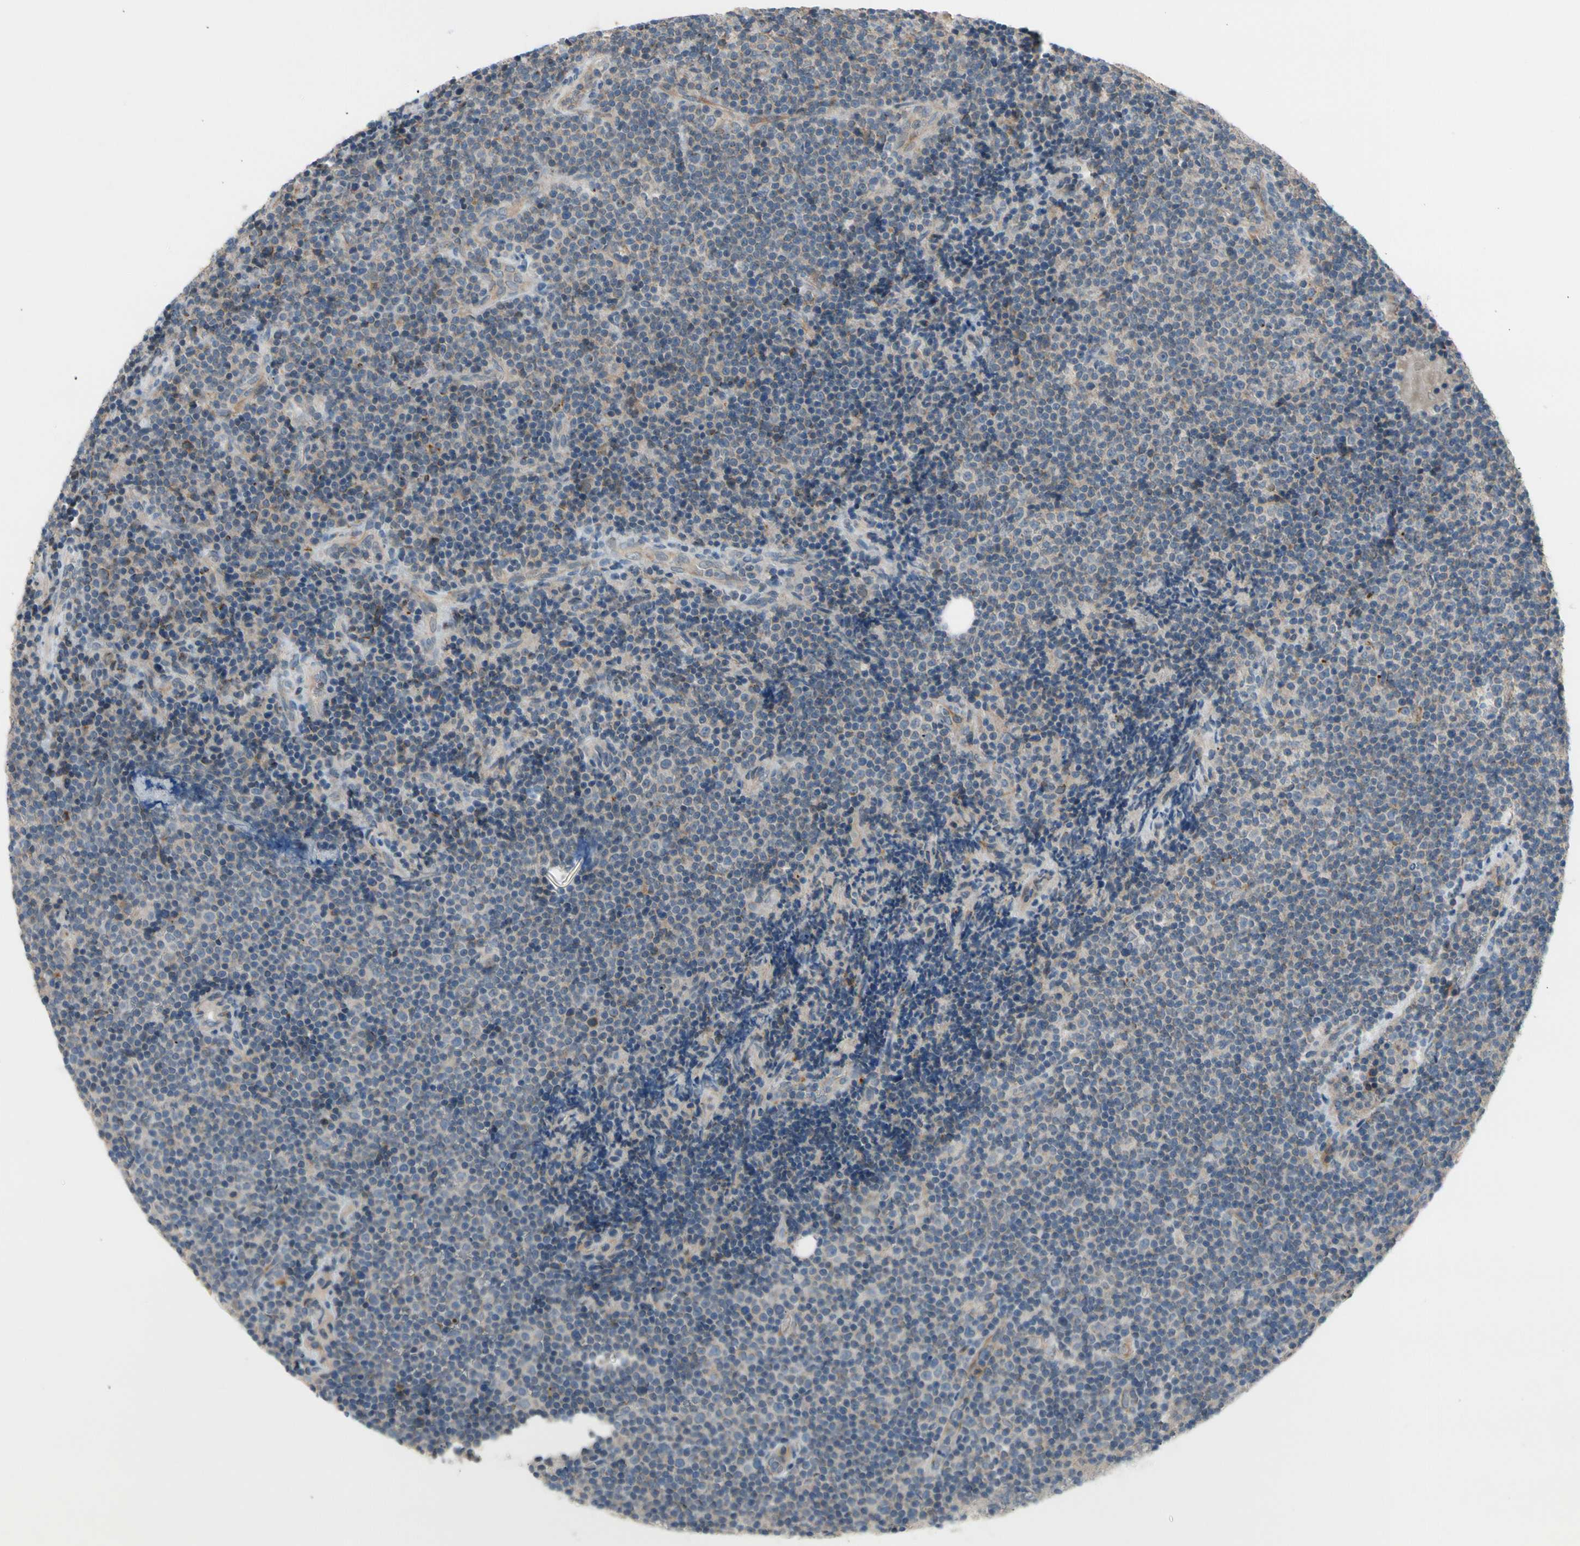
{"staining": {"intensity": "weak", "quantity": "25%-75%", "location": "cytoplasmic/membranous"}, "tissue": "lymphoma", "cell_type": "Tumor cells", "image_type": "cancer", "snomed": [{"axis": "morphology", "description": "Malignant lymphoma, non-Hodgkin's type, Low grade"}, {"axis": "topography", "description": "Lymph node"}], "caption": "Immunohistochemical staining of malignant lymphoma, non-Hodgkin's type (low-grade) shows weak cytoplasmic/membranous protein expression in about 25%-75% of tumor cells.", "gene": "GALNT5", "patient": {"sex": "female", "age": 67}}